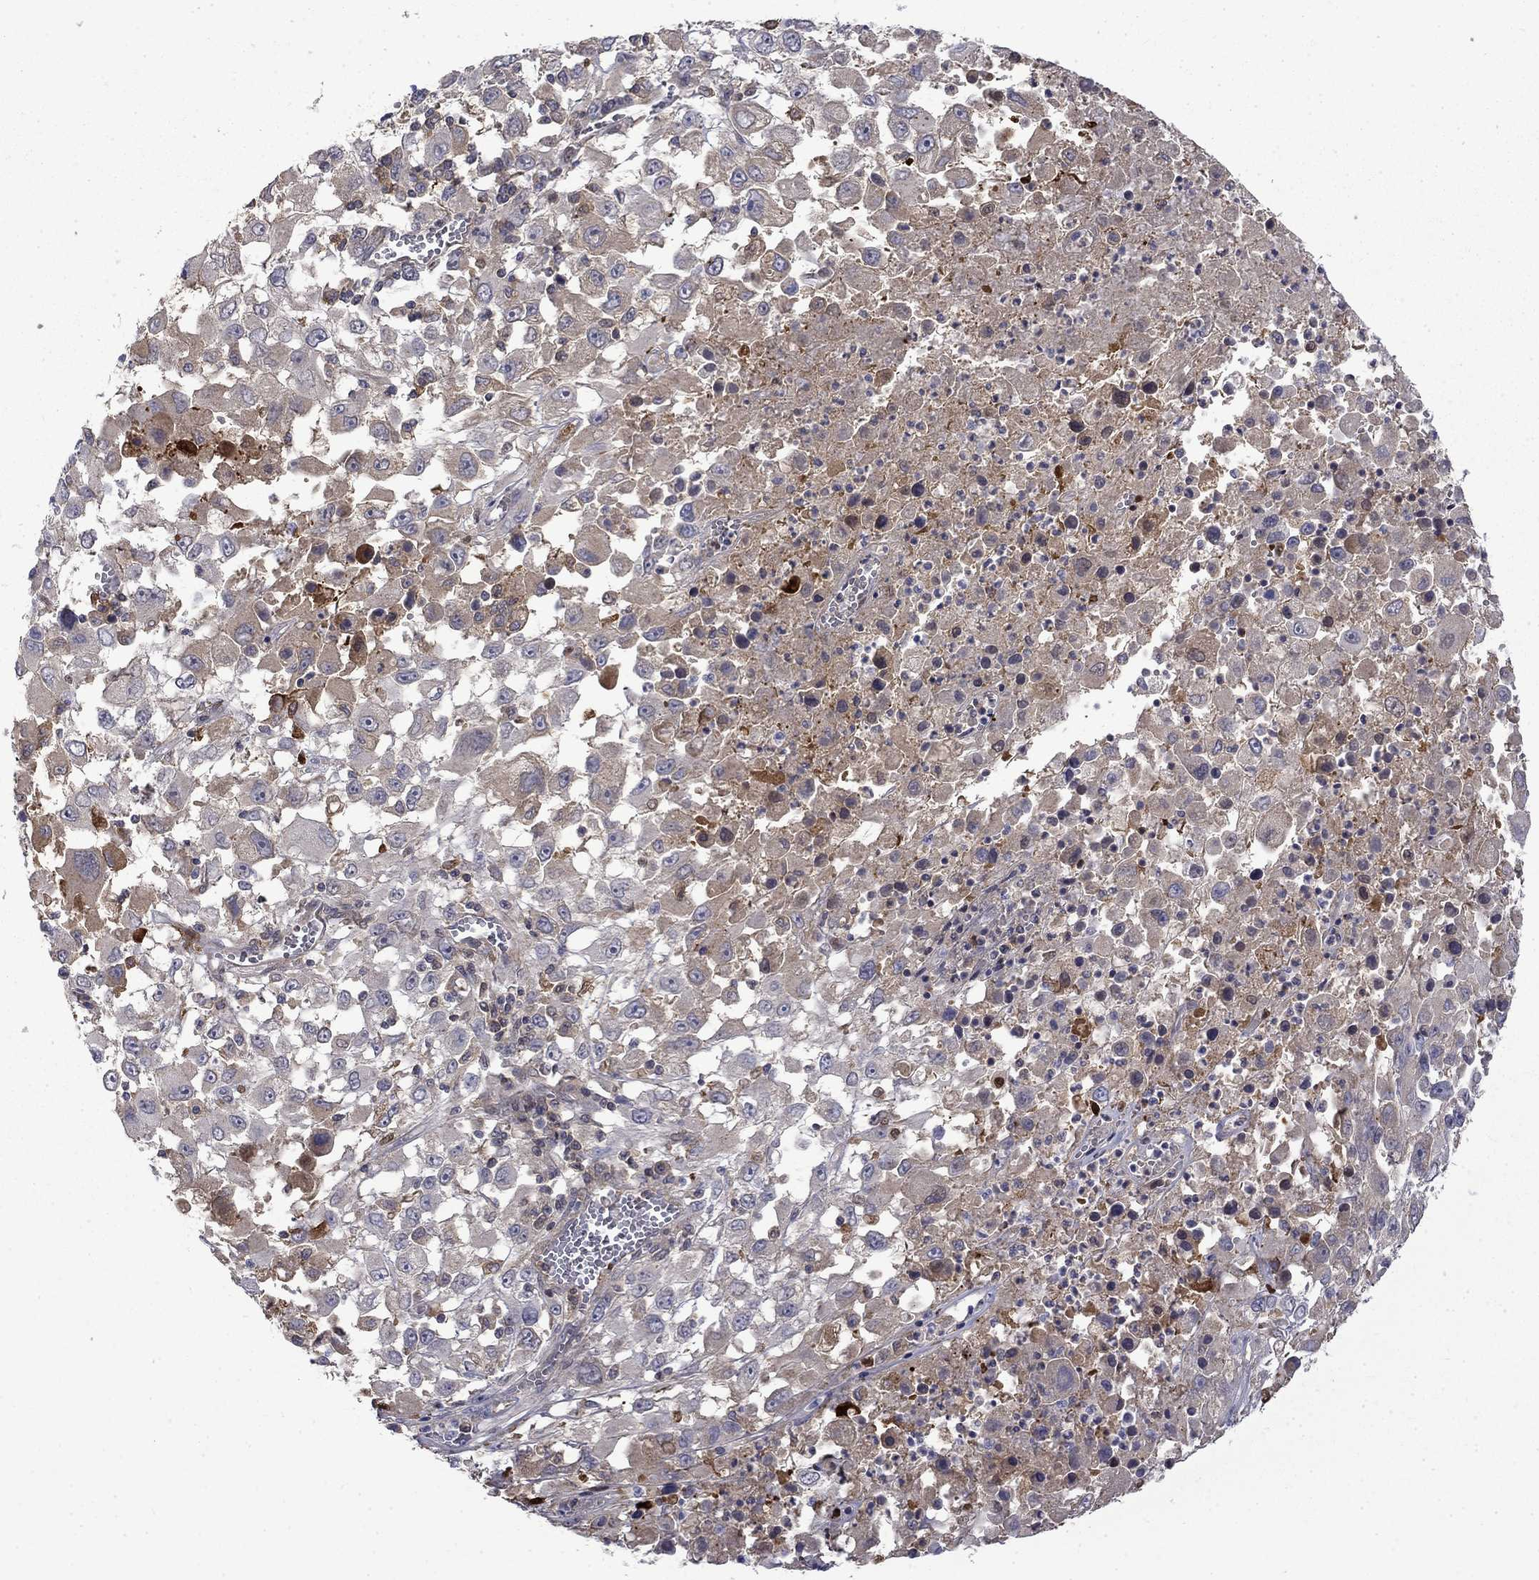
{"staining": {"intensity": "moderate", "quantity": "<25%", "location": "cytoplasmic/membranous"}, "tissue": "melanoma", "cell_type": "Tumor cells", "image_type": "cancer", "snomed": [{"axis": "morphology", "description": "Malignant melanoma, Metastatic site"}, {"axis": "topography", "description": "Soft tissue"}], "caption": "Tumor cells demonstrate moderate cytoplasmic/membranous staining in approximately <25% of cells in melanoma.", "gene": "PCBP3", "patient": {"sex": "male", "age": 50}}